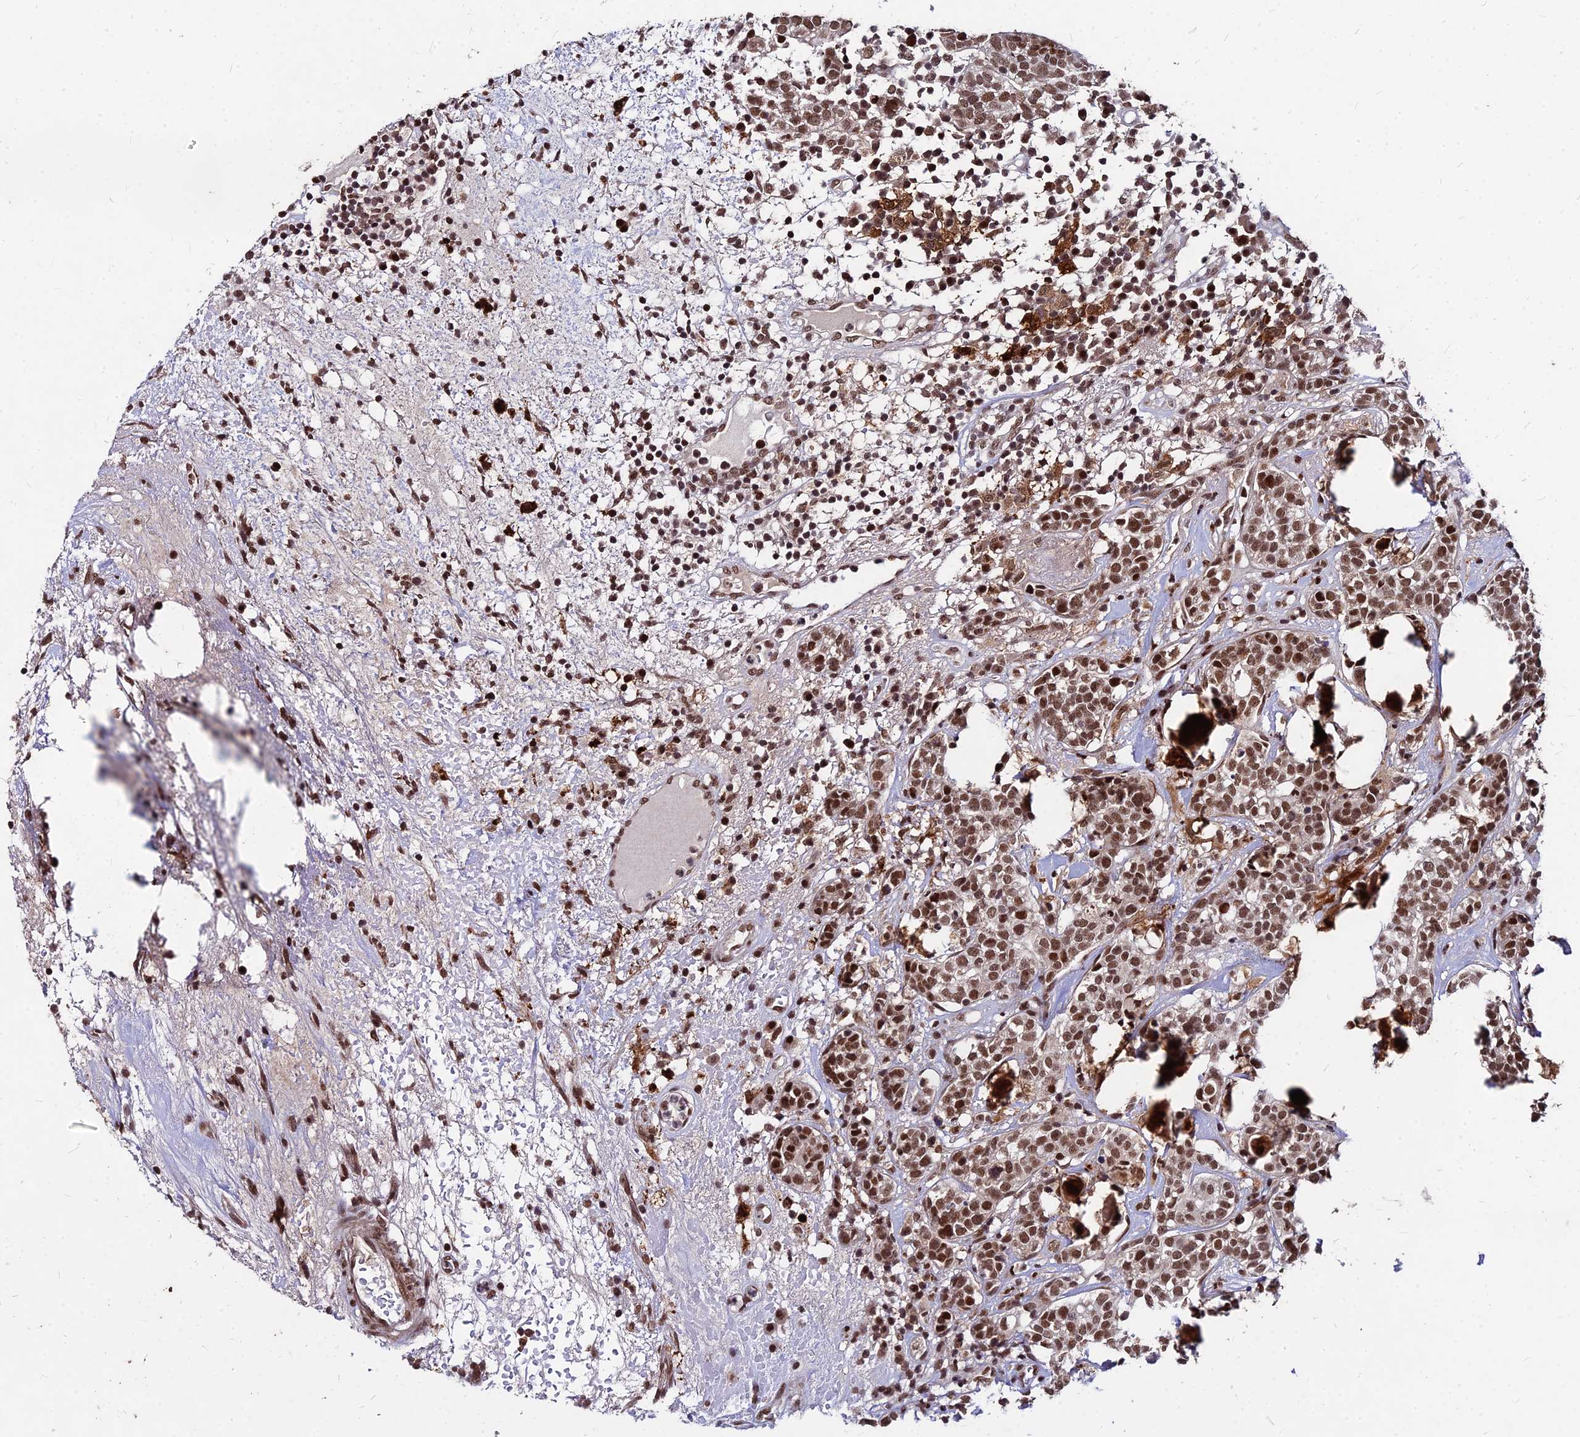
{"staining": {"intensity": "moderate", "quantity": ">75%", "location": "nuclear"}, "tissue": "head and neck cancer", "cell_type": "Tumor cells", "image_type": "cancer", "snomed": [{"axis": "morphology", "description": "Adenocarcinoma, NOS"}, {"axis": "topography", "description": "Salivary gland"}, {"axis": "topography", "description": "Head-Neck"}], "caption": "Immunohistochemistry image of human adenocarcinoma (head and neck) stained for a protein (brown), which exhibits medium levels of moderate nuclear staining in approximately >75% of tumor cells.", "gene": "ZBED4", "patient": {"sex": "female", "age": 65}}